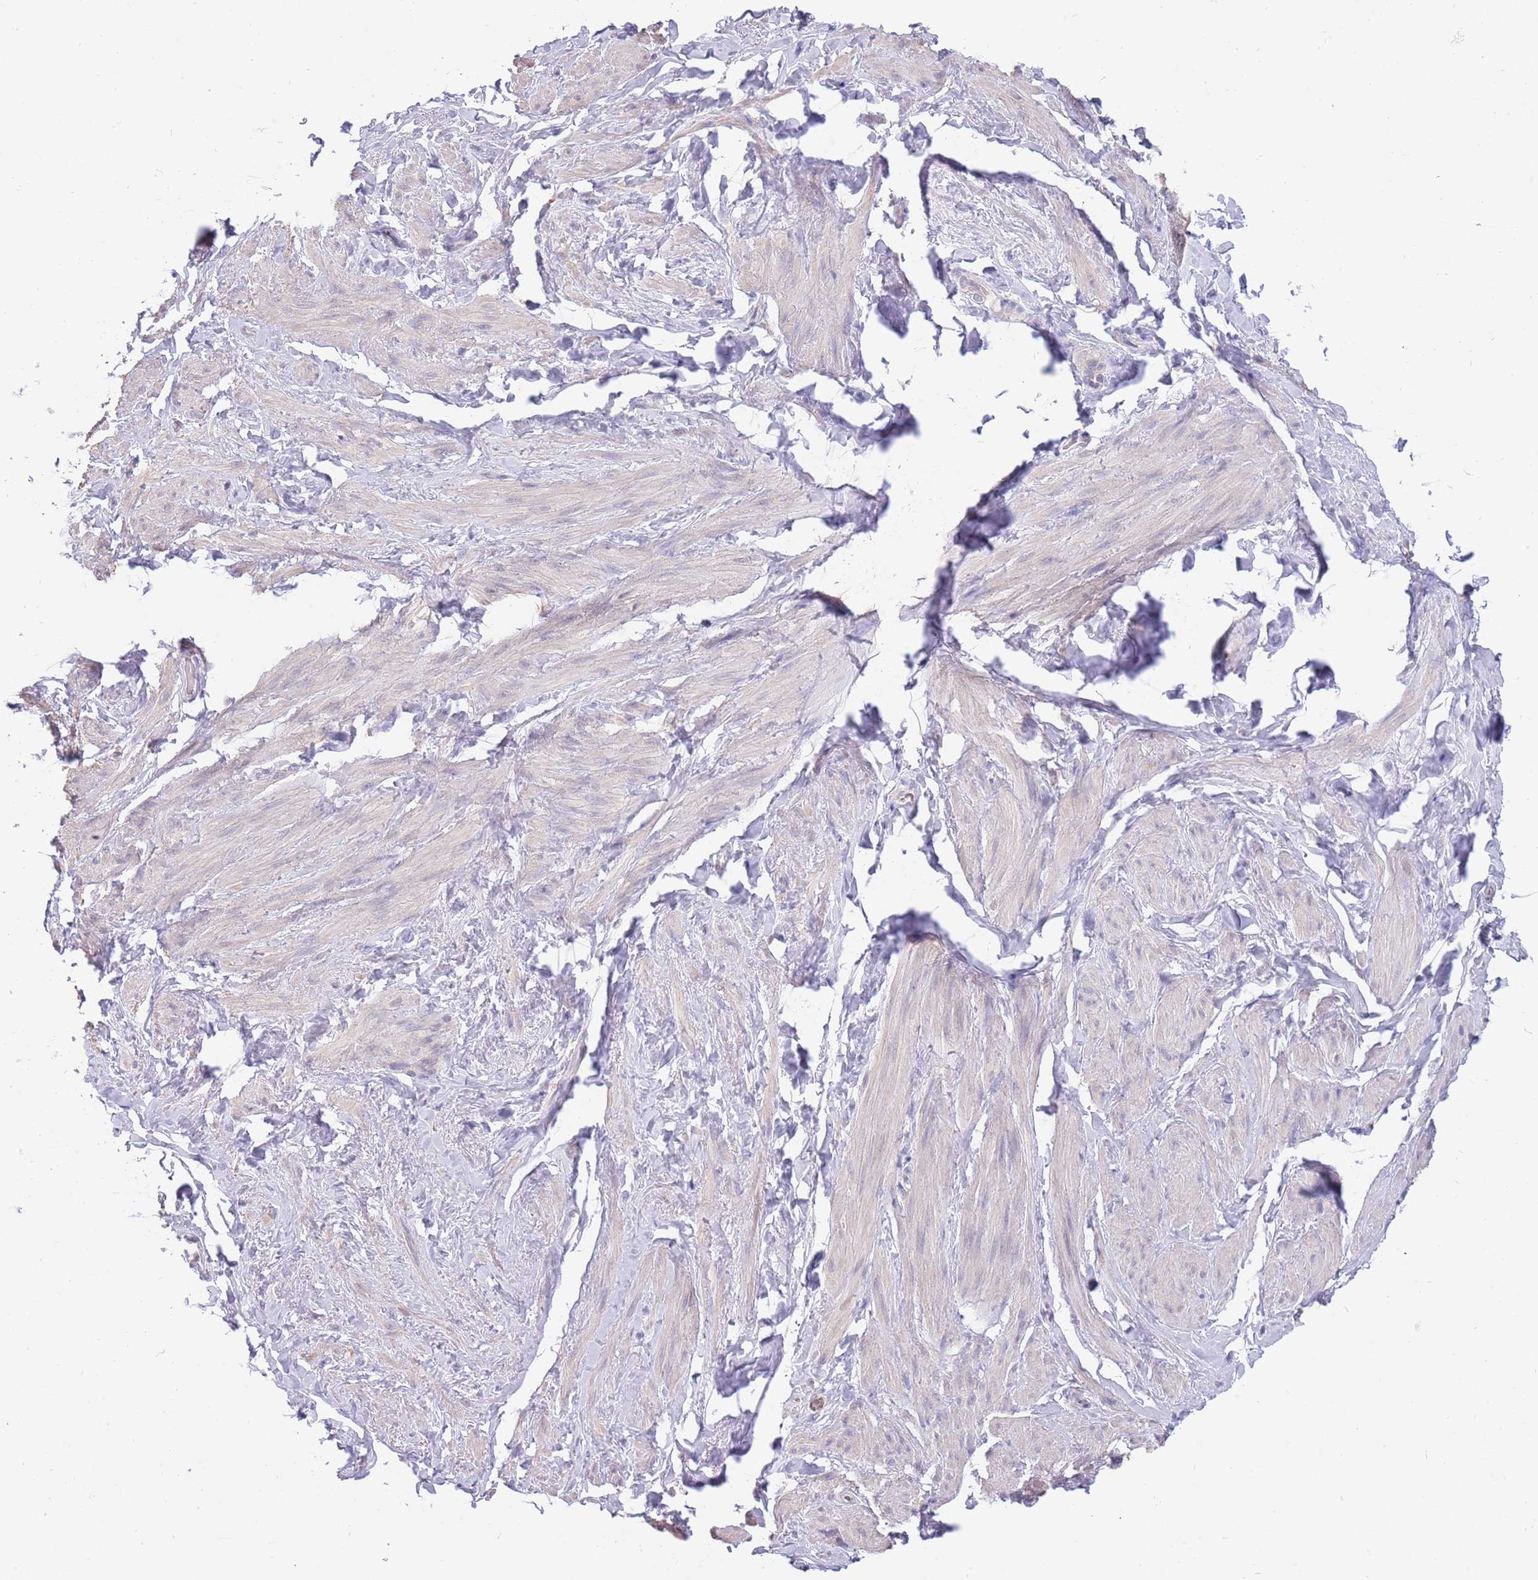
{"staining": {"intensity": "negative", "quantity": "none", "location": "none"}, "tissue": "smooth muscle", "cell_type": "Smooth muscle cells", "image_type": "normal", "snomed": [{"axis": "morphology", "description": "Normal tissue, NOS"}, {"axis": "topography", "description": "Smooth muscle"}, {"axis": "topography", "description": "Peripheral nerve tissue"}], "caption": "Immunohistochemistry (IHC) histopathology image of benign smooth muscle: human smooth muscle stained with DAB (3,3'-diaminobenzidine) displays no significant protein positivity in smooth muscle cells. (Brightfield microscopy of DAB immunohistochemistry at high magnification).", "gene": "AP5S1", "patient": {"sex": "male", "age": 69}}